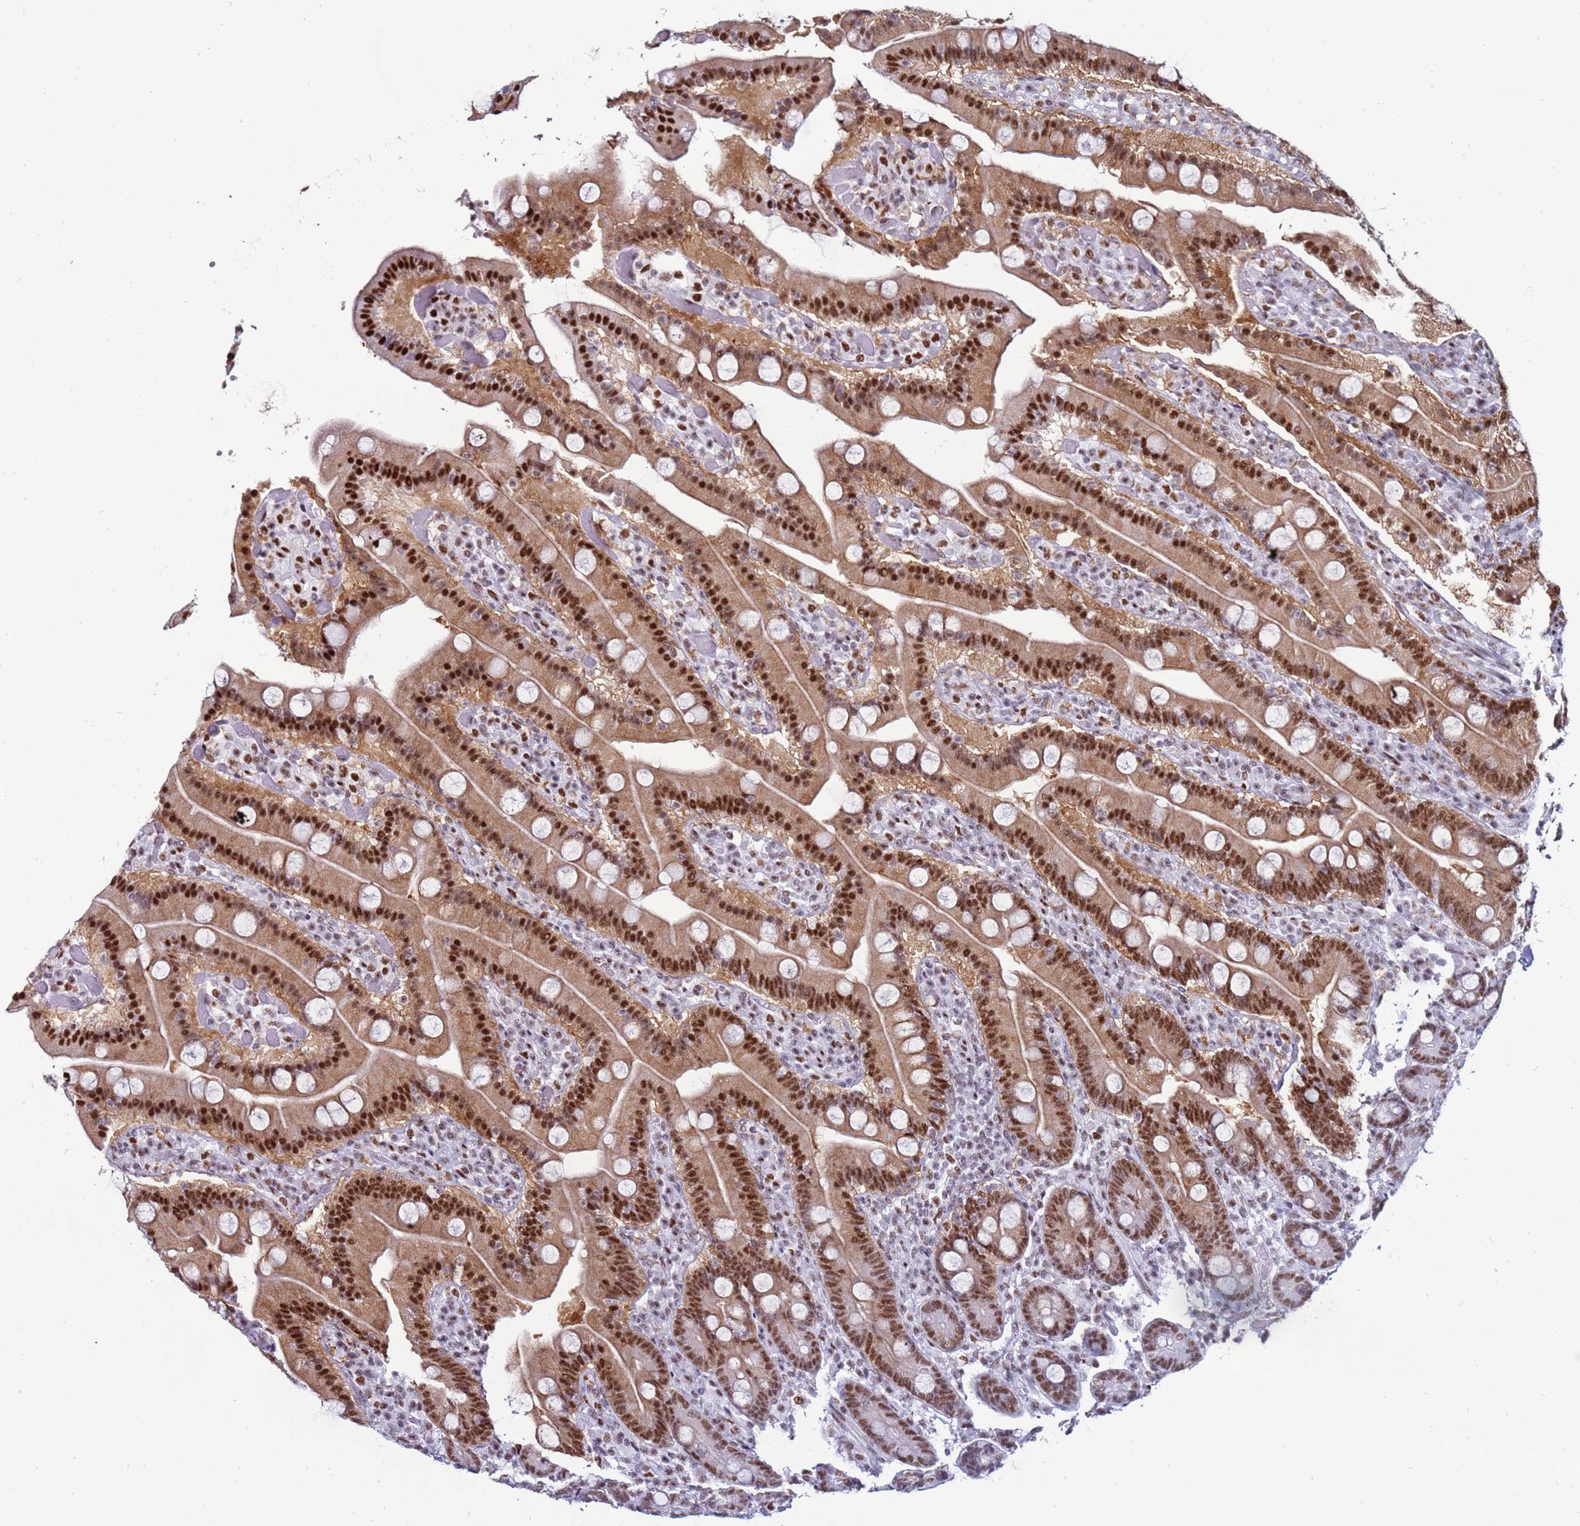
{"staining": {"intensity": "strong", "quantity": ">75%", "location": "cytoplasmic/membranous,nuclear"}, "tissue": "duodenum", "cell_type": "Glandular cells", "image_type": "normal", "snomed": [{"axis": "morphology", "description": "Normal tissue, NOS"}, {"axis": "topography", "description": "Duodenum"}], "caption": "Immunohistochemical staining of unremarkable human duodenum exhibits strong cytoplasmic/membranous,nuclear protein expression in approximately >75% of glandular cells.", "gene": "KPNA4", "patient": {"sex": "female", "age": 62}}